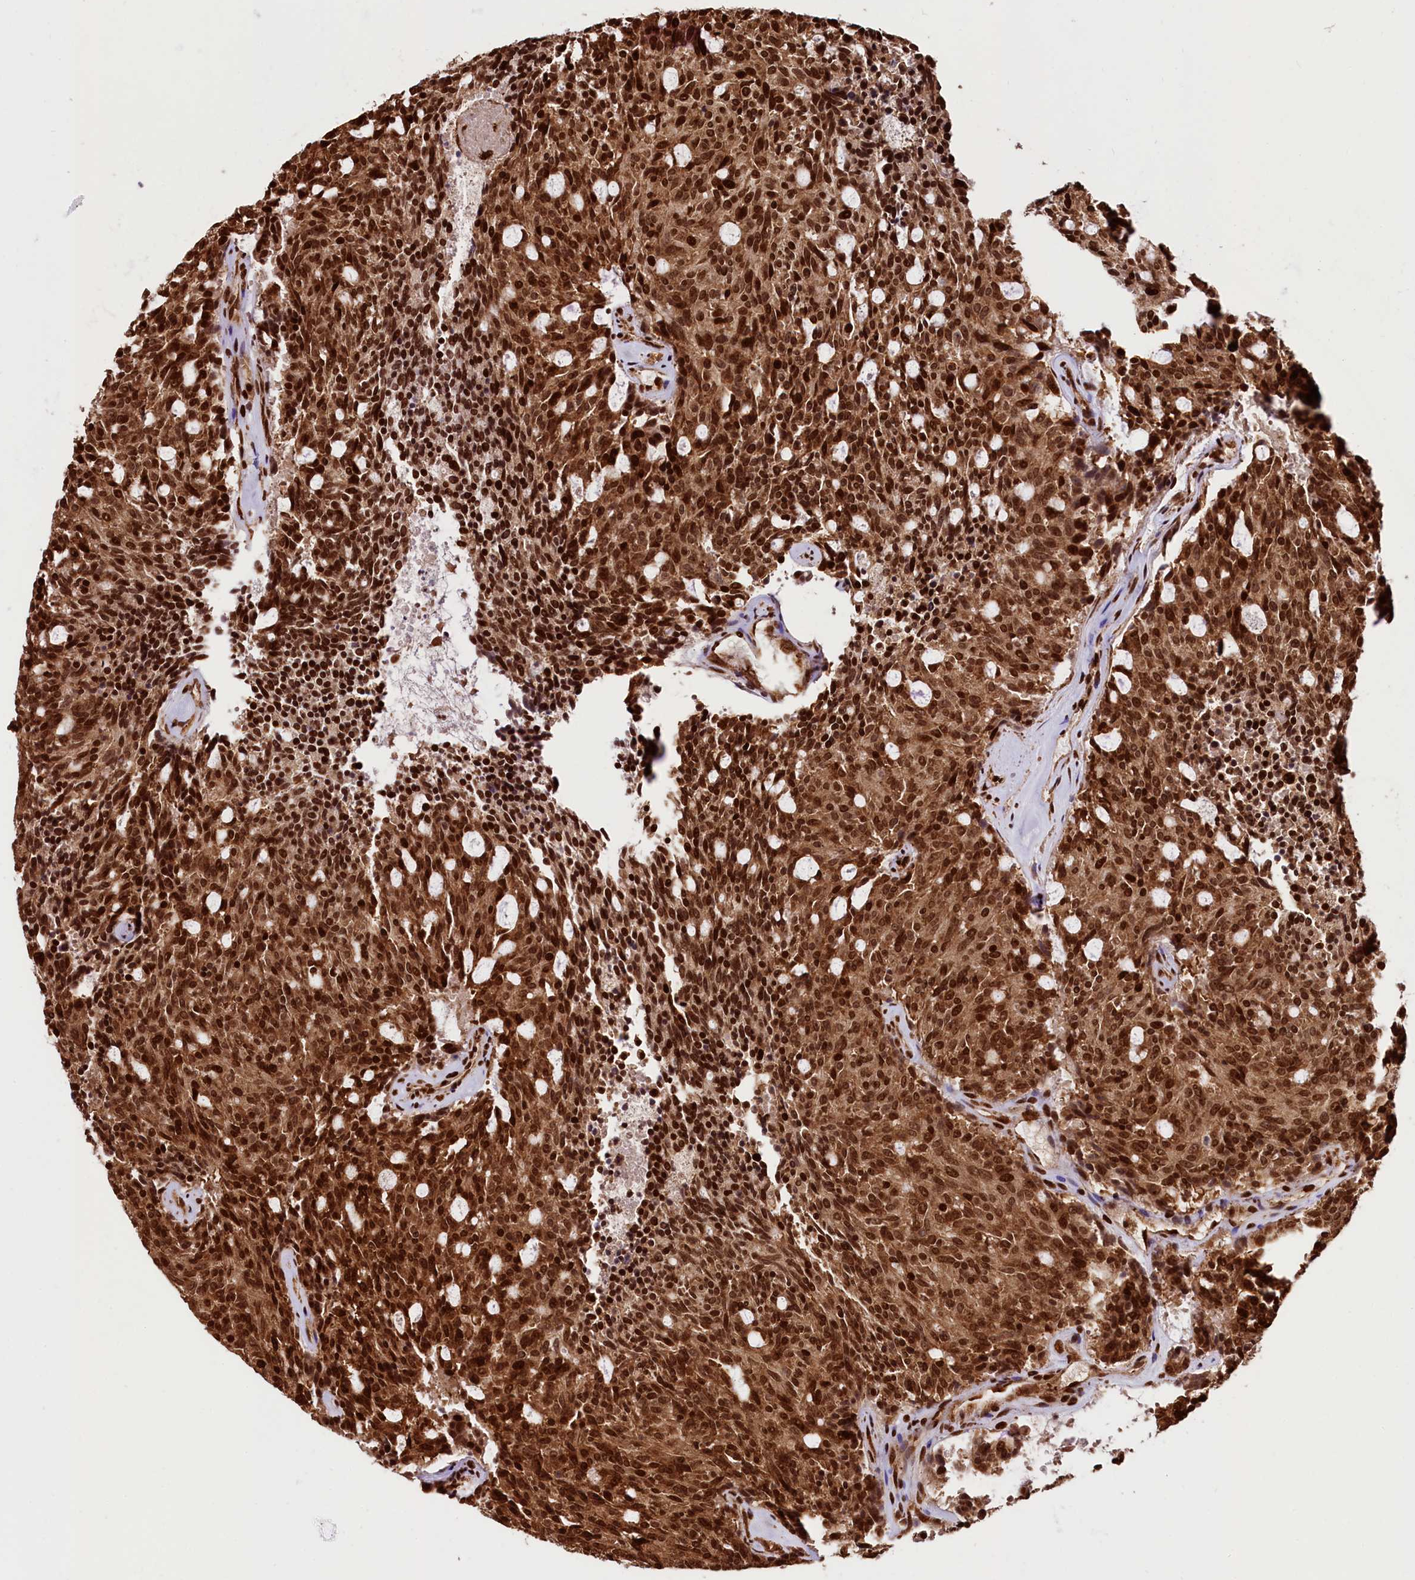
{"staining": {"intensity": "strong", "quantity": ">75%", "location": "cytoplasmic/membranous,nuclear"}, "tissue": "carcinoid", "cell_type": "Tumor cells", "image_type": "cancer", "snomed": [{"axis": "morphology", "description": "Carcinoid, malignant, NOS"}, {"axis": "topography", "description": "Pancreas"}], "caption": "About >75% of tumor cells in malignant carcinoid reveal strong cytoplasmic/membranous and nuclear protein positivity as visualized by brown immunohistochemical staining.", "gene": "PDS5B", "patient": {"sex": "female", "age": 54}}